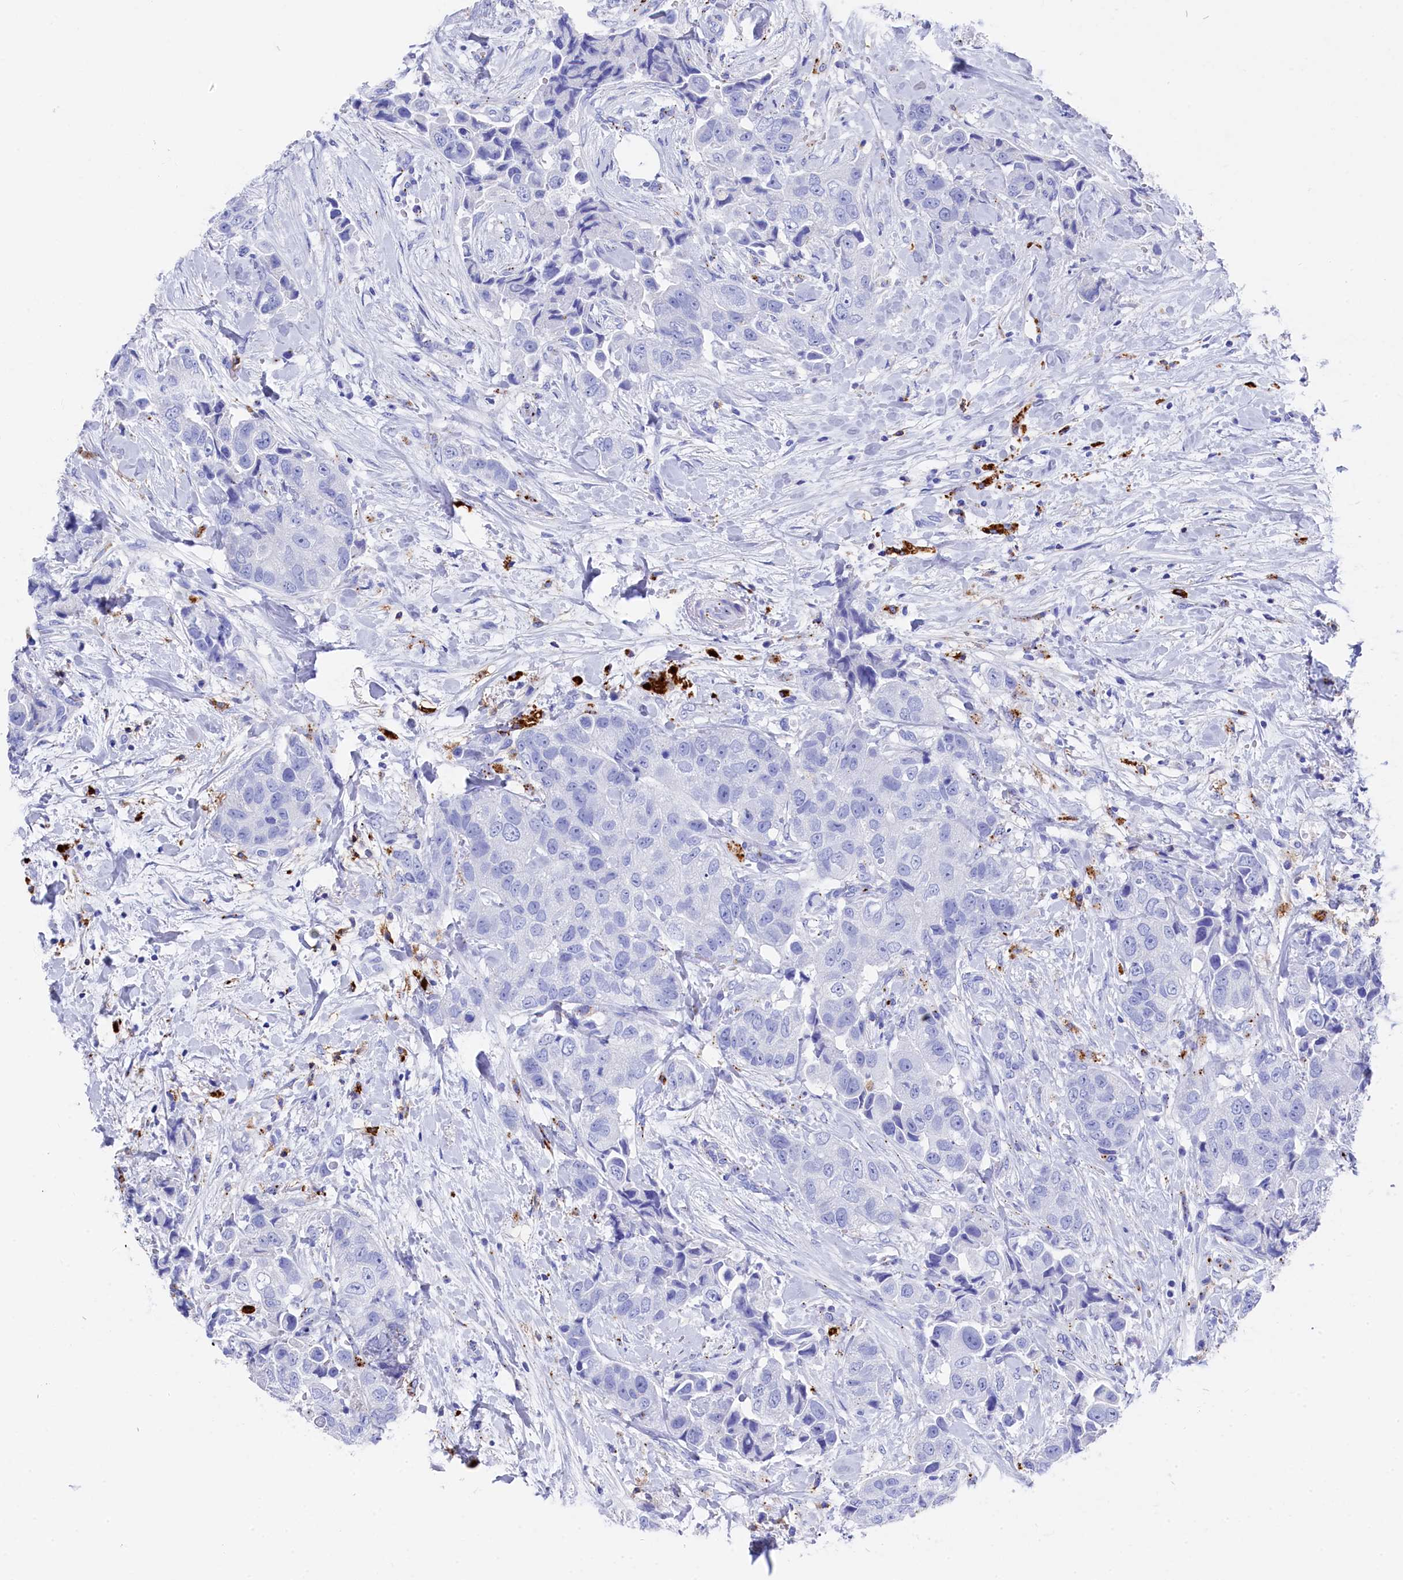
{"staining": {"intensity": "negative", "quantity": "none", "location": "none"}, "tissue": "breast cancer", "cell_type": "Tumor cells", "image_type": "cancer", "snomed": [{"axis": "morphology", "description": "Normal tissue, NOS"}, {"axis": "morphology", "description": "Duct carcinoma"}, {"axis": "topography", "description": "Breast"}], "caption": "Tumor cells show no significant expression in breast cancer.", "gene": "PLAC8", "patient": {"sex": "female", "age": 62}}